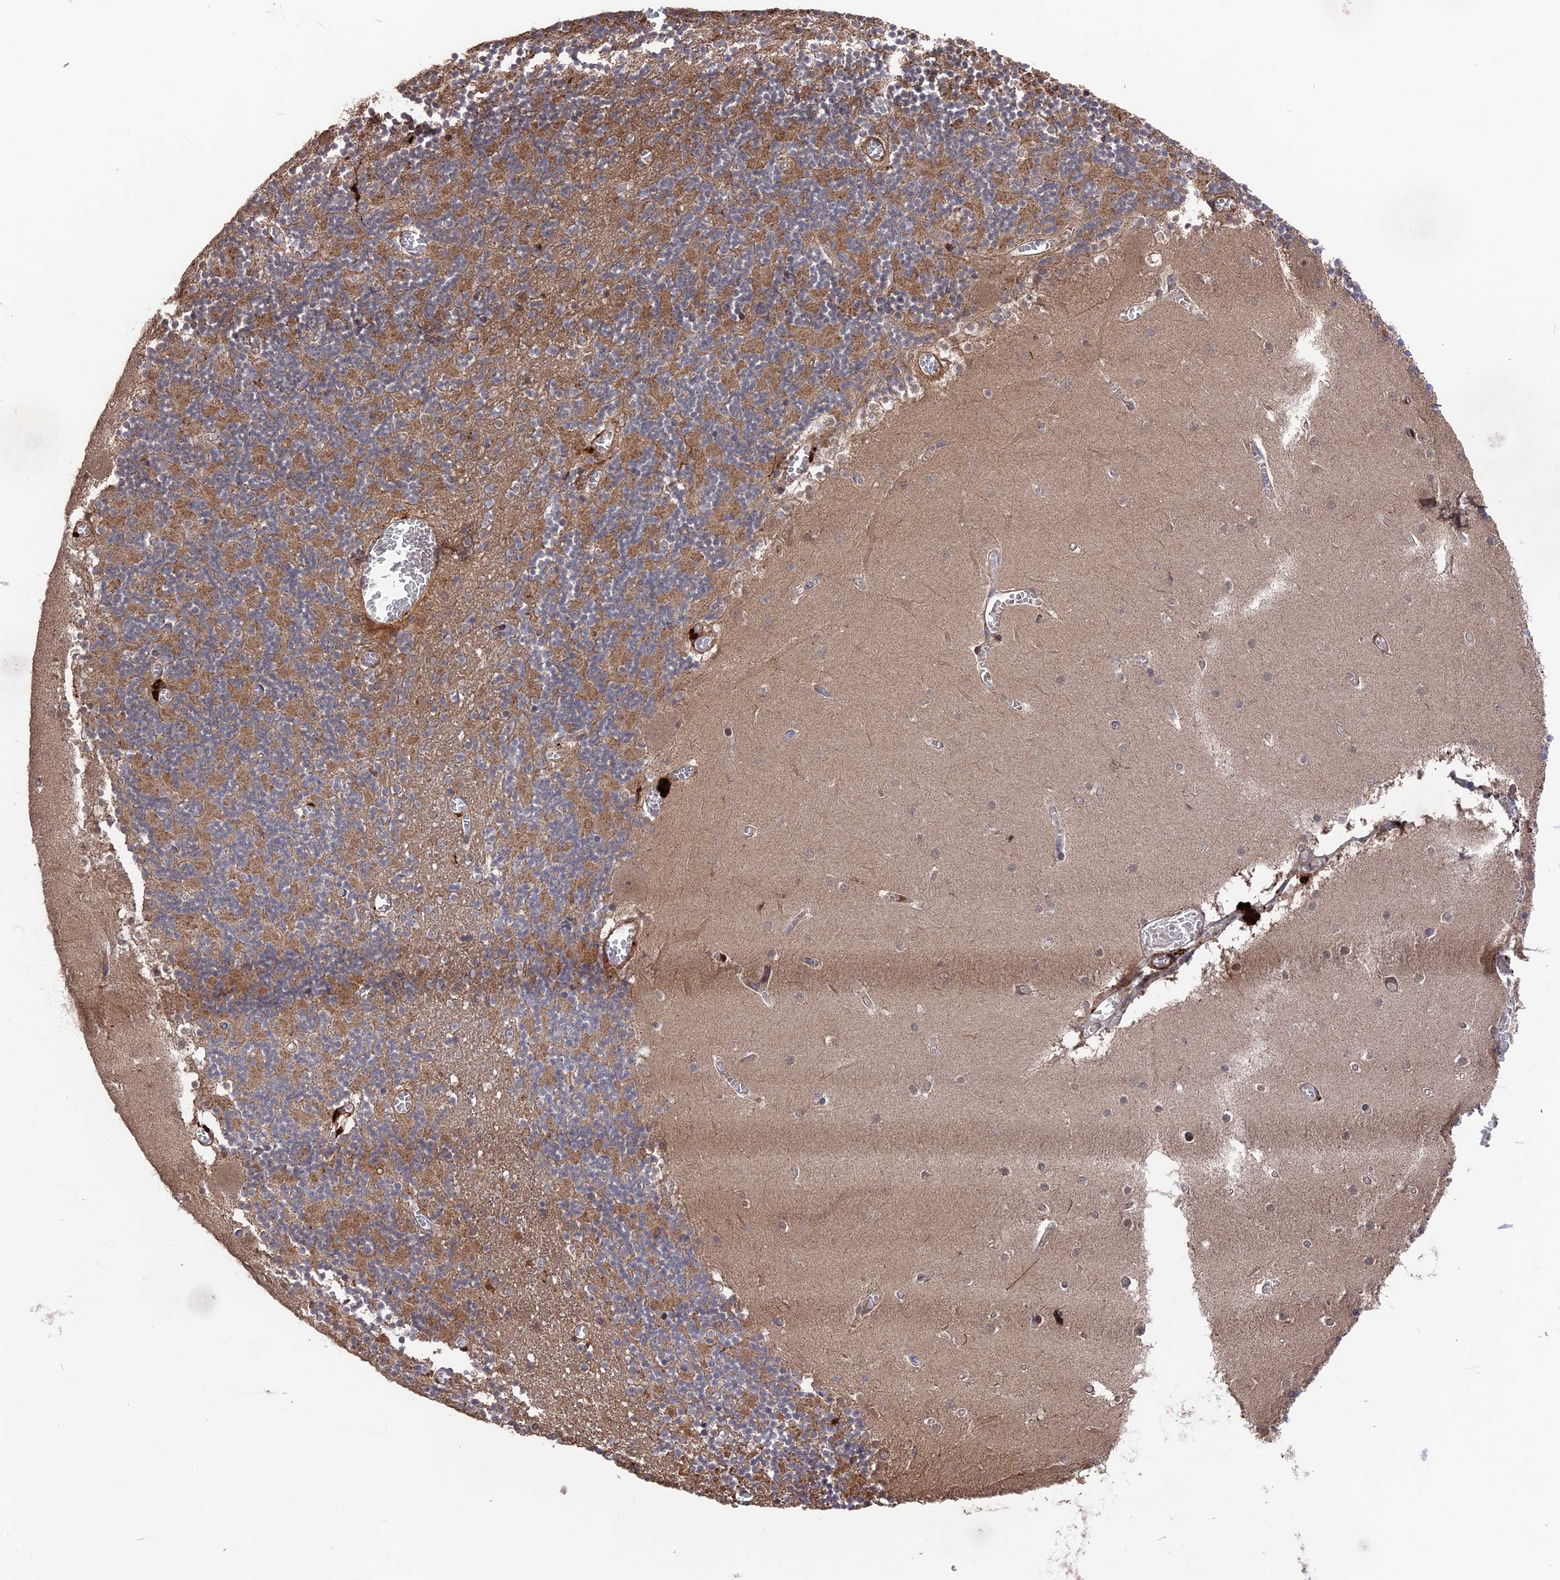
{"staining": {"intensity": "moderate", "quantity": ">75%", "location": "cytoplasmic/membranous"}, "tissue": "cerebellum", "cell_type": "Cells in granular layer", "image_type": "normal", "snomed": [{"axis": "morphology", "description": "Normal tissue, NOS"}, {"axis": "topography", "description": "Cerebellum"}], "caption": "Immunohistochemistry (IHC) histopathology image of benign cerebellum stained for a protein (brown), which demonstrates medium levels of moderate cytoplasmic/membranous expression in approximately >75% of cells in granular layer.", "gene": "DEF8", "patient": {"sex": "female", "age": 28}}